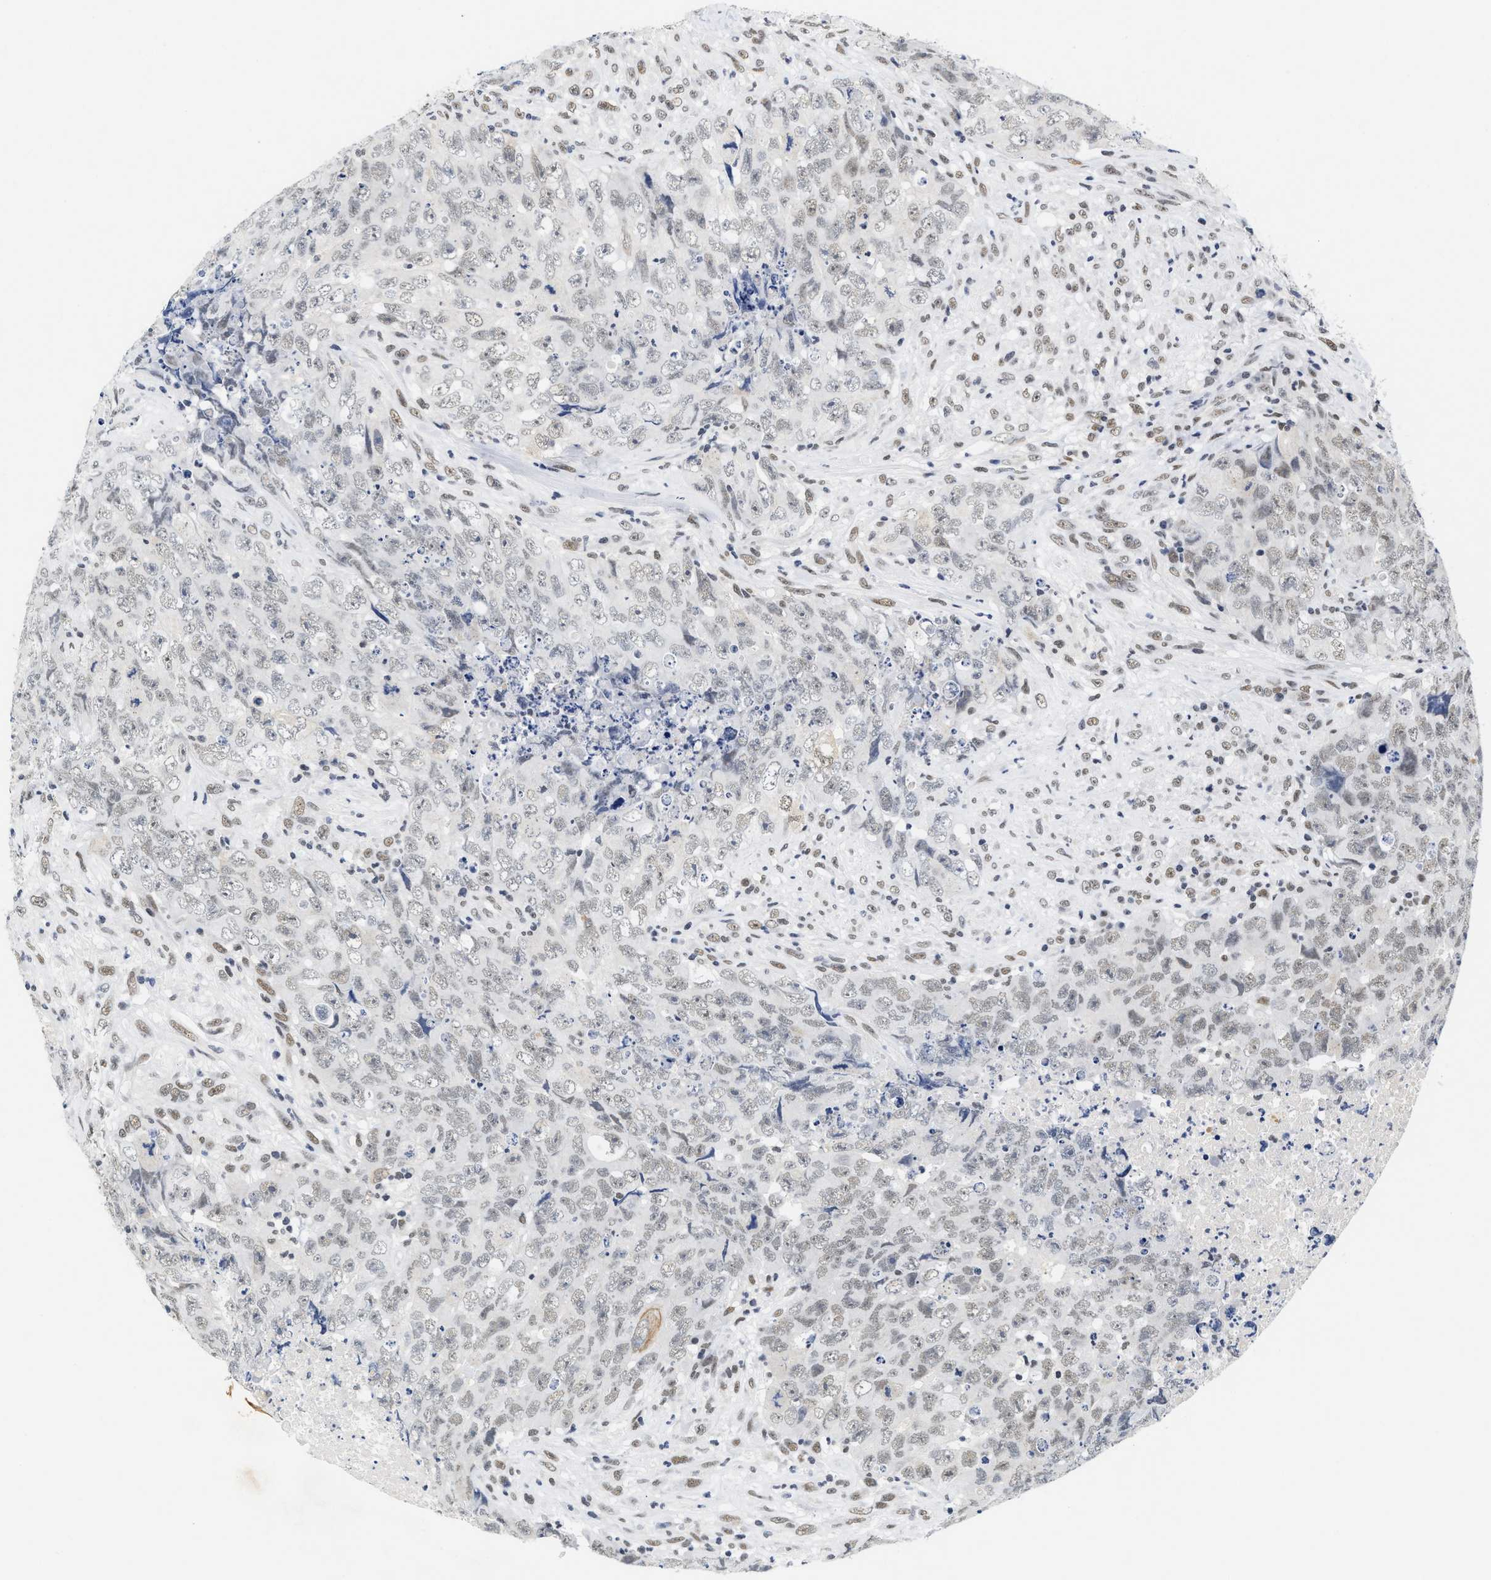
{"staining": {"intensity": "negative", "quantity": "none", "location": "none"}, "tissue": "testis cancer", "cell_type": "Tumor cells", "image_type": "cancer", "snomed": [{"axis": "morphology", "description": "Carcinoma, Embryonal, NOS"}, {"axis": "topography", "description": "Testis"}], "caption": "A high-resolution photomicrograph shows immunohistochemistry staining of testis cancer (embryonal carcinoma), which exhibits no significant staining in tumor cells.", "gene": "INIP", "patient": {"sex": "male", "age": 32}}